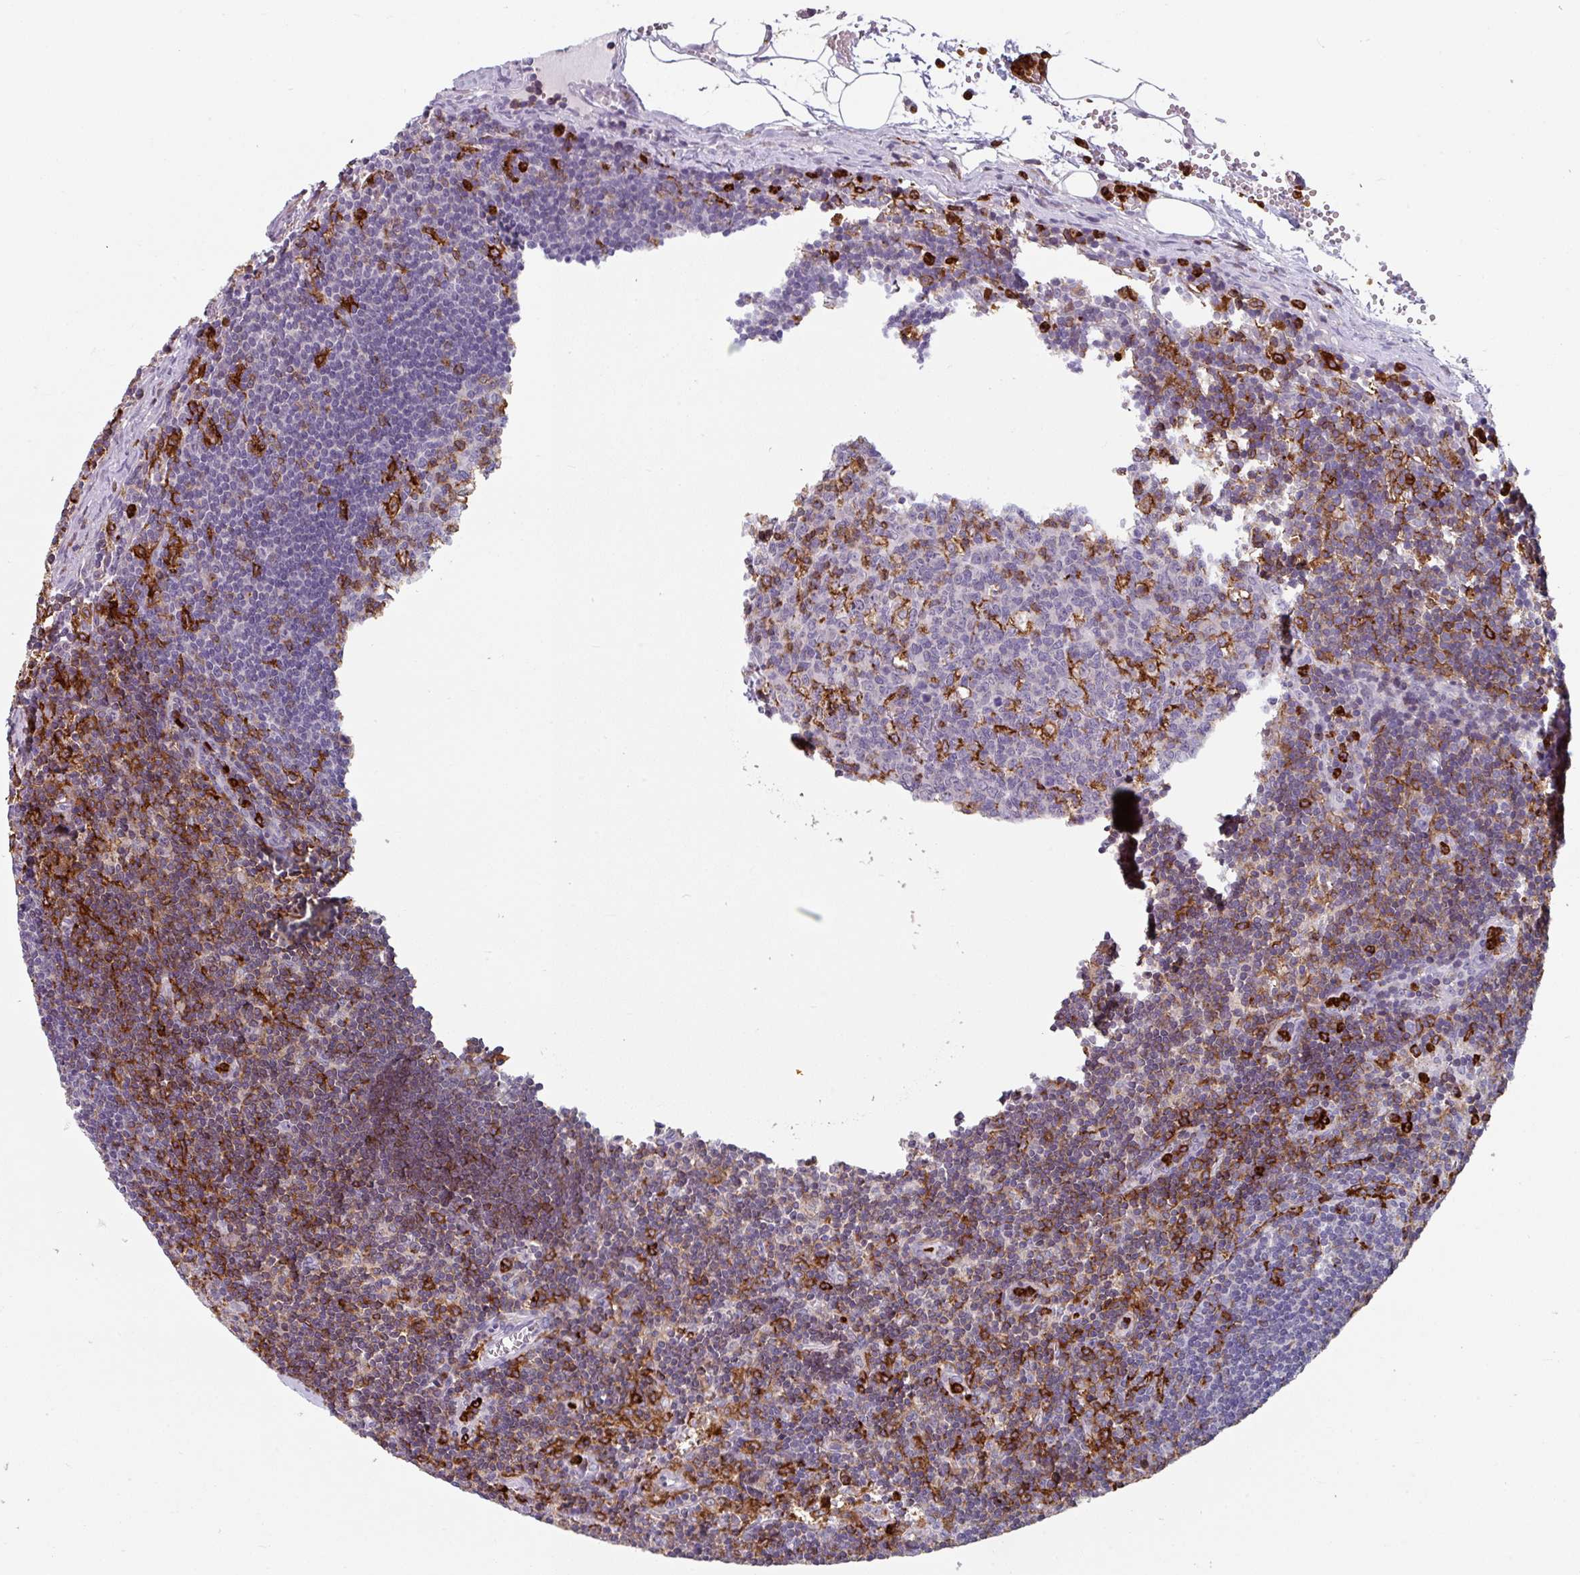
{"staining": {"intensity": "strong", "quantity": "<25%", "location": "cytoplasmic/membranous"}, "tissue": "lymph node", "cell_type": "Germinal center cells", "image_type": "normal", "snomed": [{"axis": "morphology", "description": "Normal tissue, NOS"}, {"axis": "topography", "description": "Lymph node"}], "caption": "Germinal center cells display medium levels of strong cytoplasmic/membranous staining in approximately <25% of cells in benign lymph node.", "gene": "EXOSC5", "patient": {"sex": "female", "age": 29}}